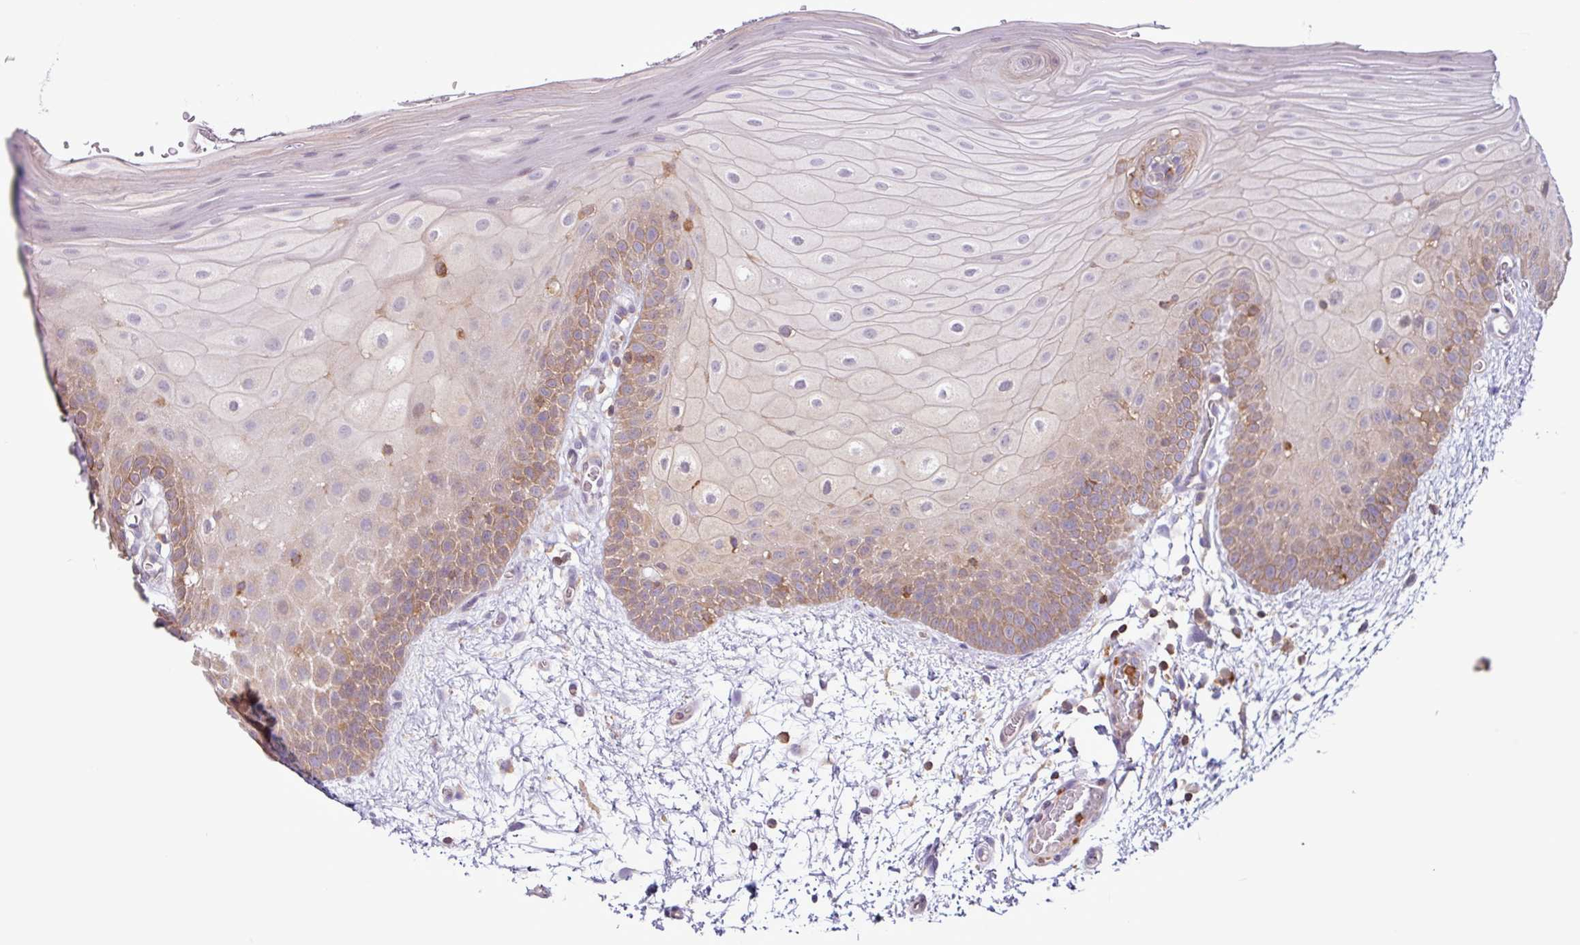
{"staining": {"intensity": "moderate", "quantity": "25%-75%", "location": "cytoplasmic/membranous"}, "tissue": "oral mucosa", "cell_type": "Squamous epithelial cells", "image_type": "normal", "snomed": [{"axis": "morphology", "description": "Normal tissue, NOS"}, {"axis": "morphology", "description": "Squamous cell carcinoma, NOS"}, {"axis": "topography", "description": "Oral tissue"}, {"axis": "topography", "description": "Tounge, NOS"}, {"axis": "topography", "description": "Head-Neck"}], "caption": "Protein positivity by immunohistochemistry shows moderate cytoplasmic/membranous positivity in about 25%-75% of squamous epithelial cells in benign oral mucosa.", "gene": "ACTR3B", "patient": {"sex": "male", "age": 76}}